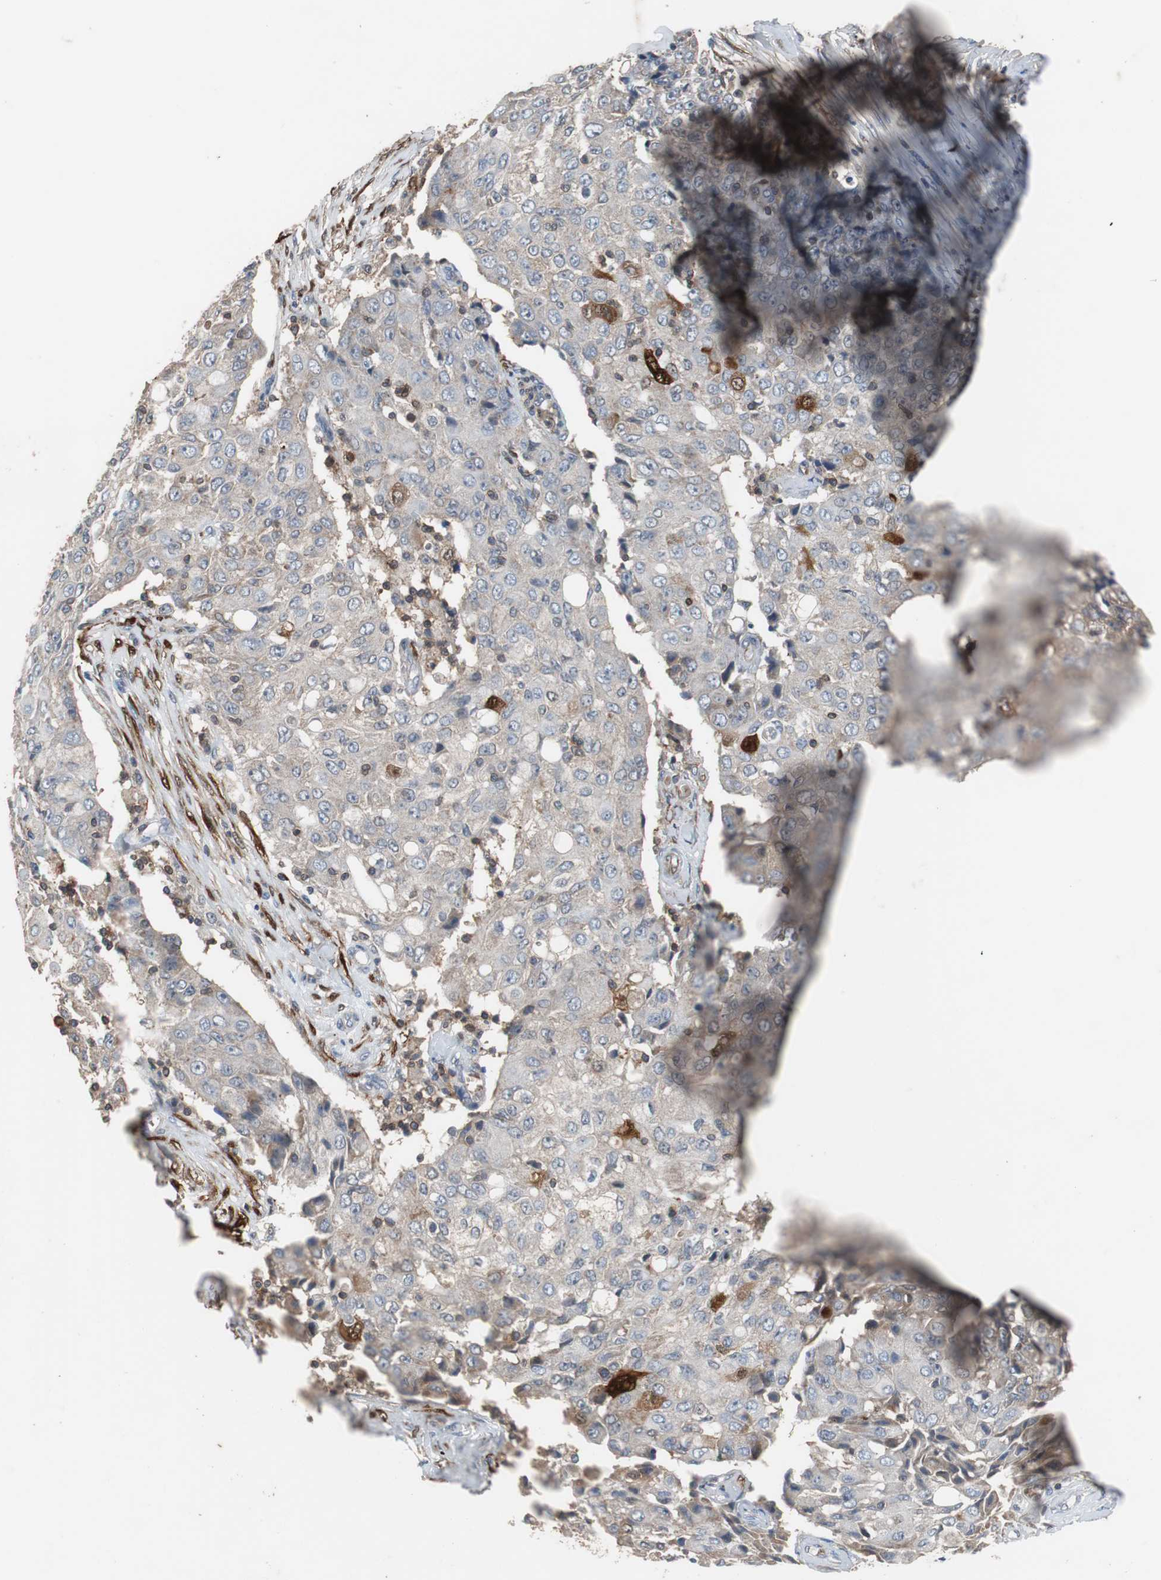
{"staining": {"intensity": "weak", "quantity": "25%-75%", "location": "cytoplasmic/membranous"}, "tissue": "ovarian cancer", "cell_type": "Tumor cells", "image_type": "cancer", "snomed": [{"axis": "morphology", "description": "Carcinoma, endometroid"}, {"axis": "topography", "description": "Ovary"}], "caption": "High-power microscopy captured an immunohistochemistry histopathology image of ovarian endometroid carcinoma, revealing weak cytoplasmic/membranous positivity in about 25%-75% of tumor cells.", "gene": "CALB2", "patient": {"sex": "female", "age": 42}}